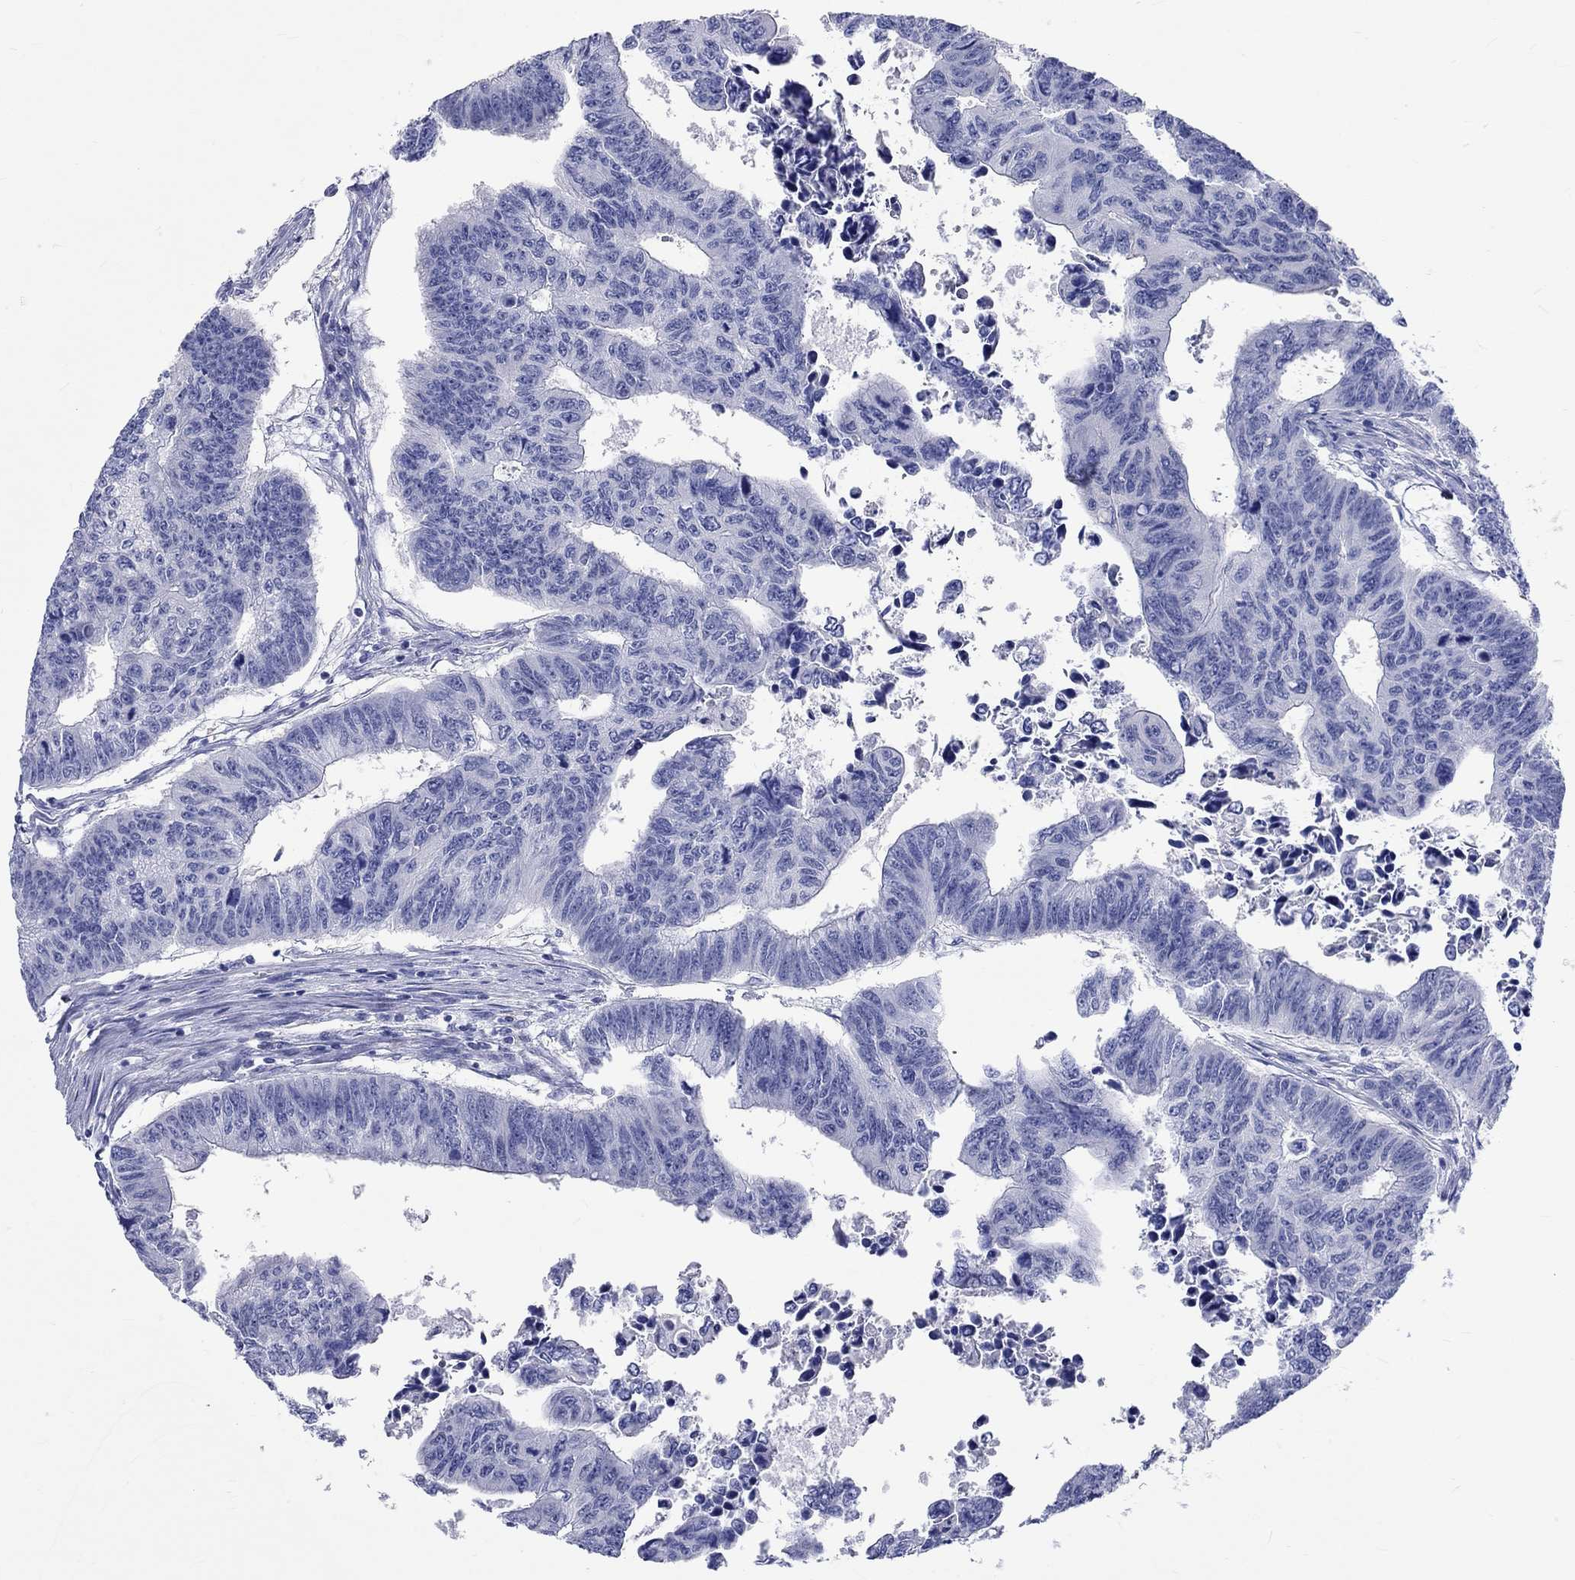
{"staining": {"intensity": "negative", "quantity": "none", "location": "none"}, "tissue": "colorectal cancer", "cell_type": "Tumor cells", "image_type": "cancer", "snomed": [{"axis": "morphology", "description": "Adenocarcinoma, NOS"}, {"axis": "topography", "description": "Rectum"}], "caption": "Photomicrograph shows no protein positivity in tumor cells of colorectal adenocarcinoma tissue. Nuclei are stained in blue.", "gene": "SPATA9", "patient": {"sex": "female", "age": 85}}